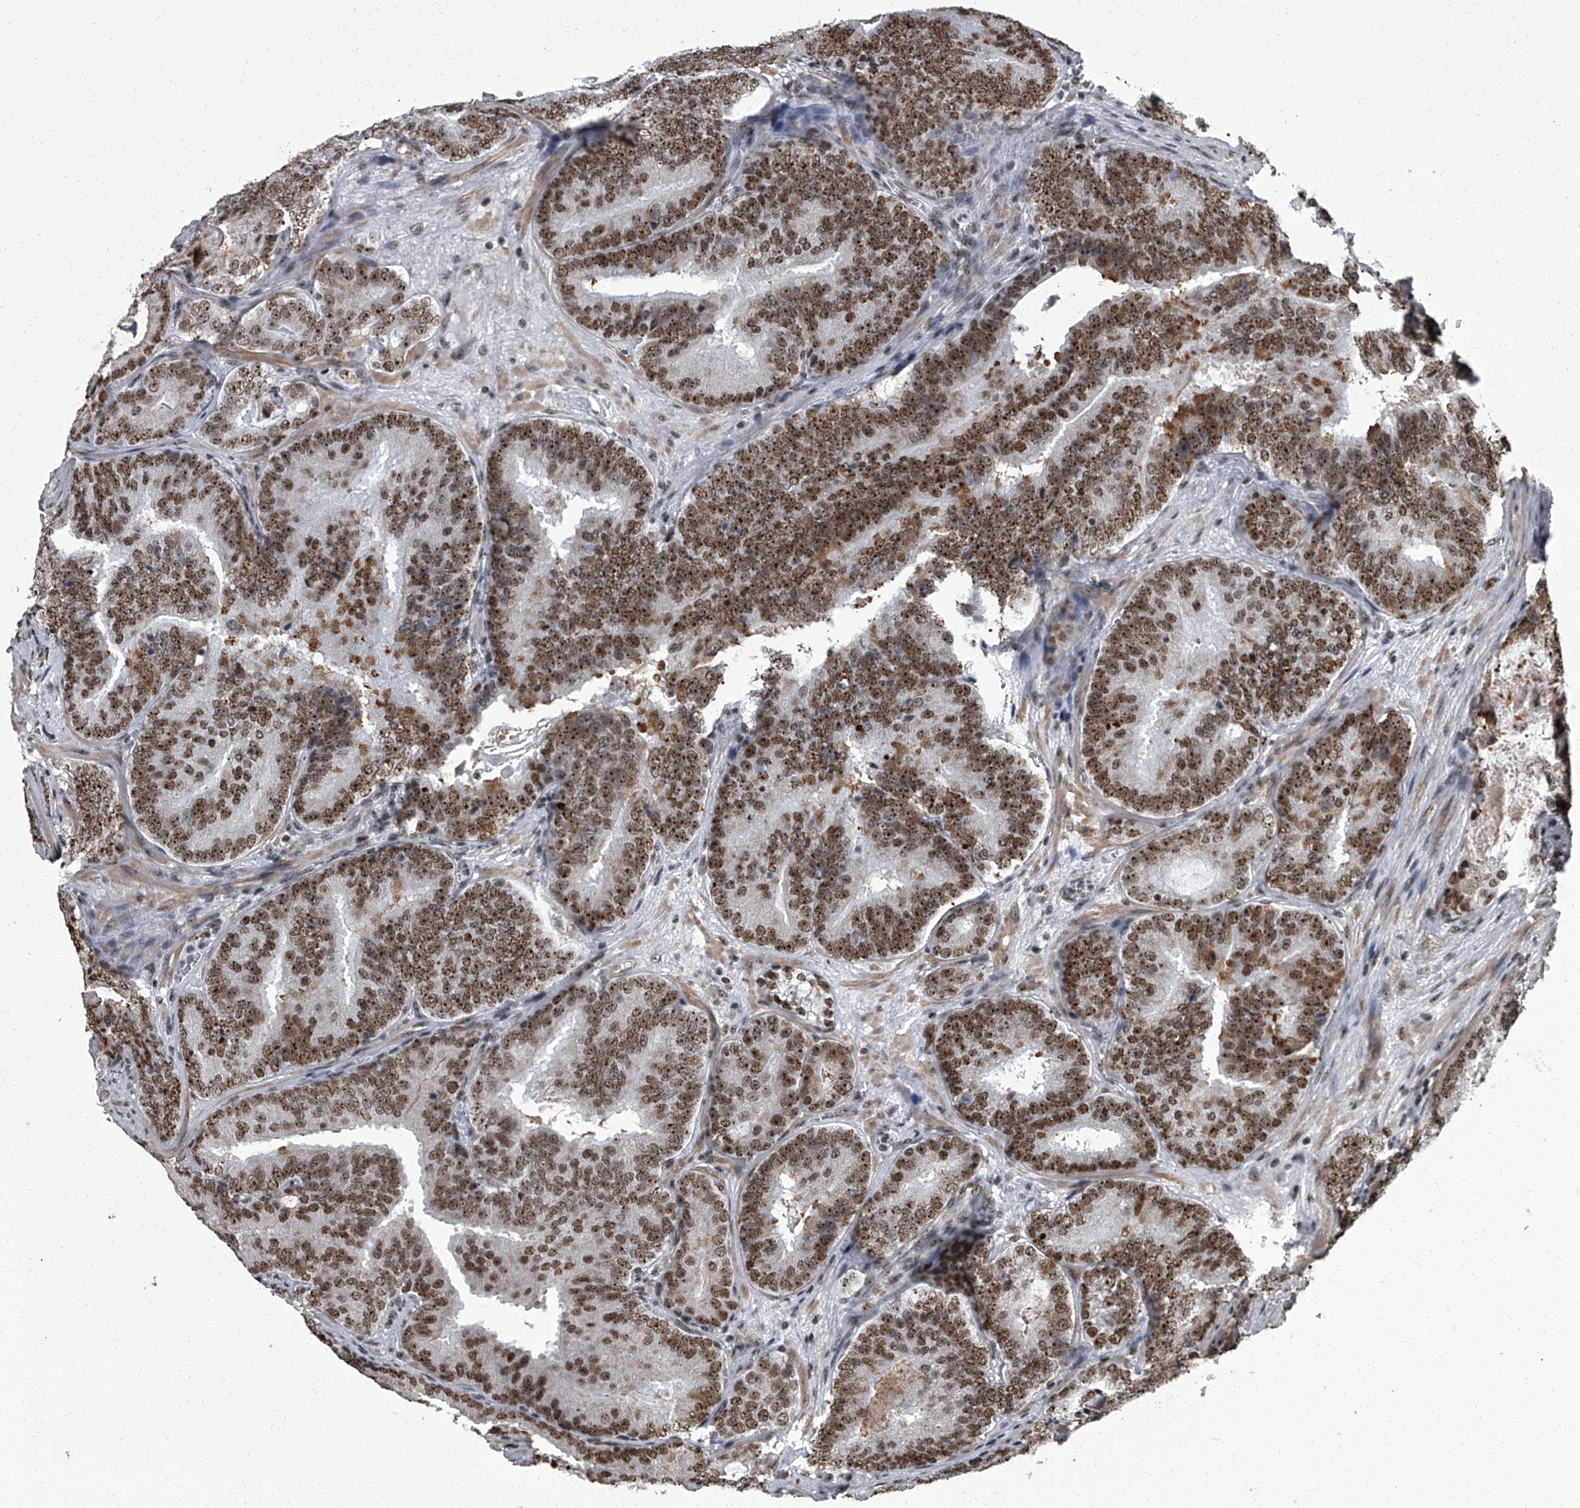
{"staining": {"intensity": "strong", "quantity": ">75%", "location": "nuclear"}, "tissue": "prostate cancer", "cell_type": "Tumor cells", "image_type": "cancer", "snomed": [{"axis": "morphology", "description": "Adenocarcinoma, High grade"}, {"axis": "topography", "description": "Prostate"}], "caption": "Immunohistochemistry image of prostate adenocarcinoma (high-grade) stained for a protein (brown), which demonstrates high levels of strong nuclear staining in about >75% of tumor cells.", "gene": "ZNF518B", "patient": {"sex": "male", "age": 66}}